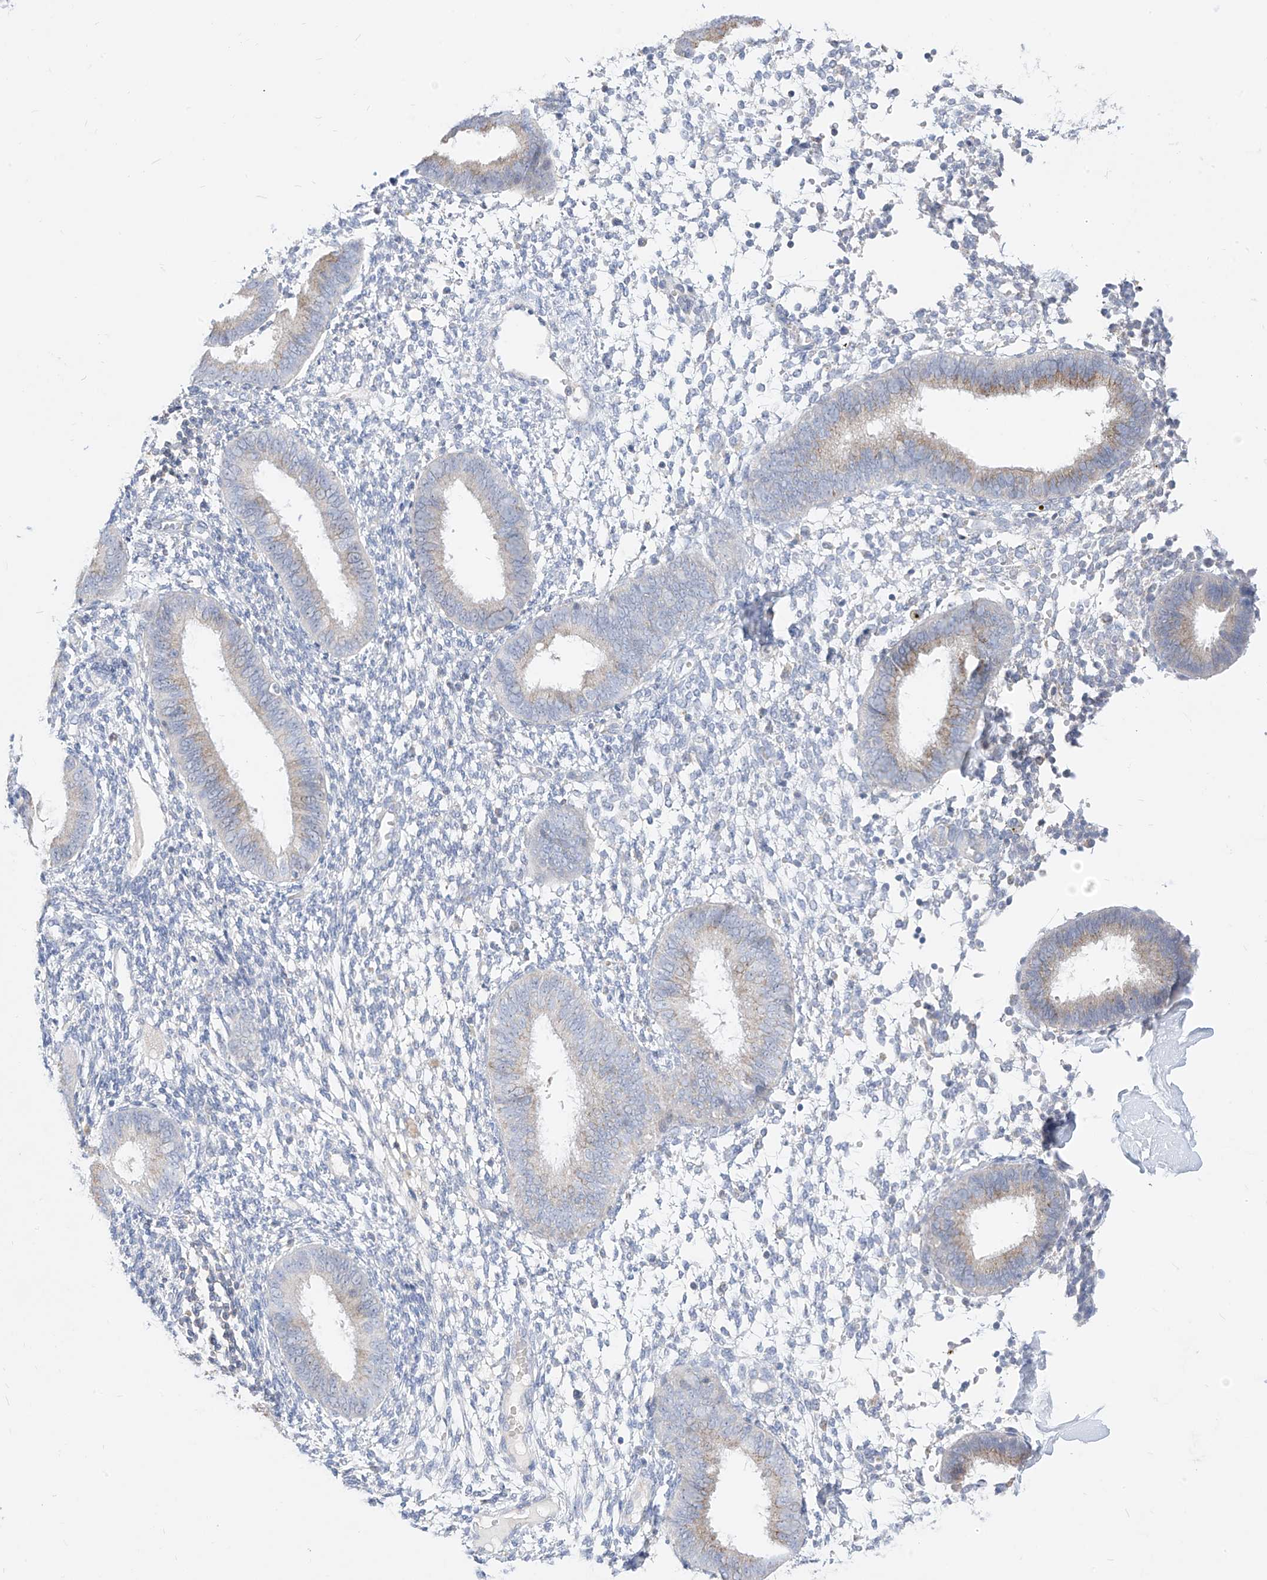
{"staining": {"intensity": "negative", "quantity": "none", "location": "none"}, "tissue": "endometrium", "cell_type": "Cells in endometrial stroma", "image_type": "normal", "snomed": [{"axis": "morphology", "description": "Normal tissue, NOS"}, {"axis": "topography", "description": "Uterus"}, {"axis": "topography", "description": "Endometrium"}], "caption": "Immunohistochemistry micrograph of normal endometrium: human endometrium stained with DAB (3,3'-diaminobenzidine) reveals no significant protein positivity in cells in endometrial stroma. Nuclei are stained in blue.", "gene": "RASA2", "patient": {"sex": "female", "age": 48}}